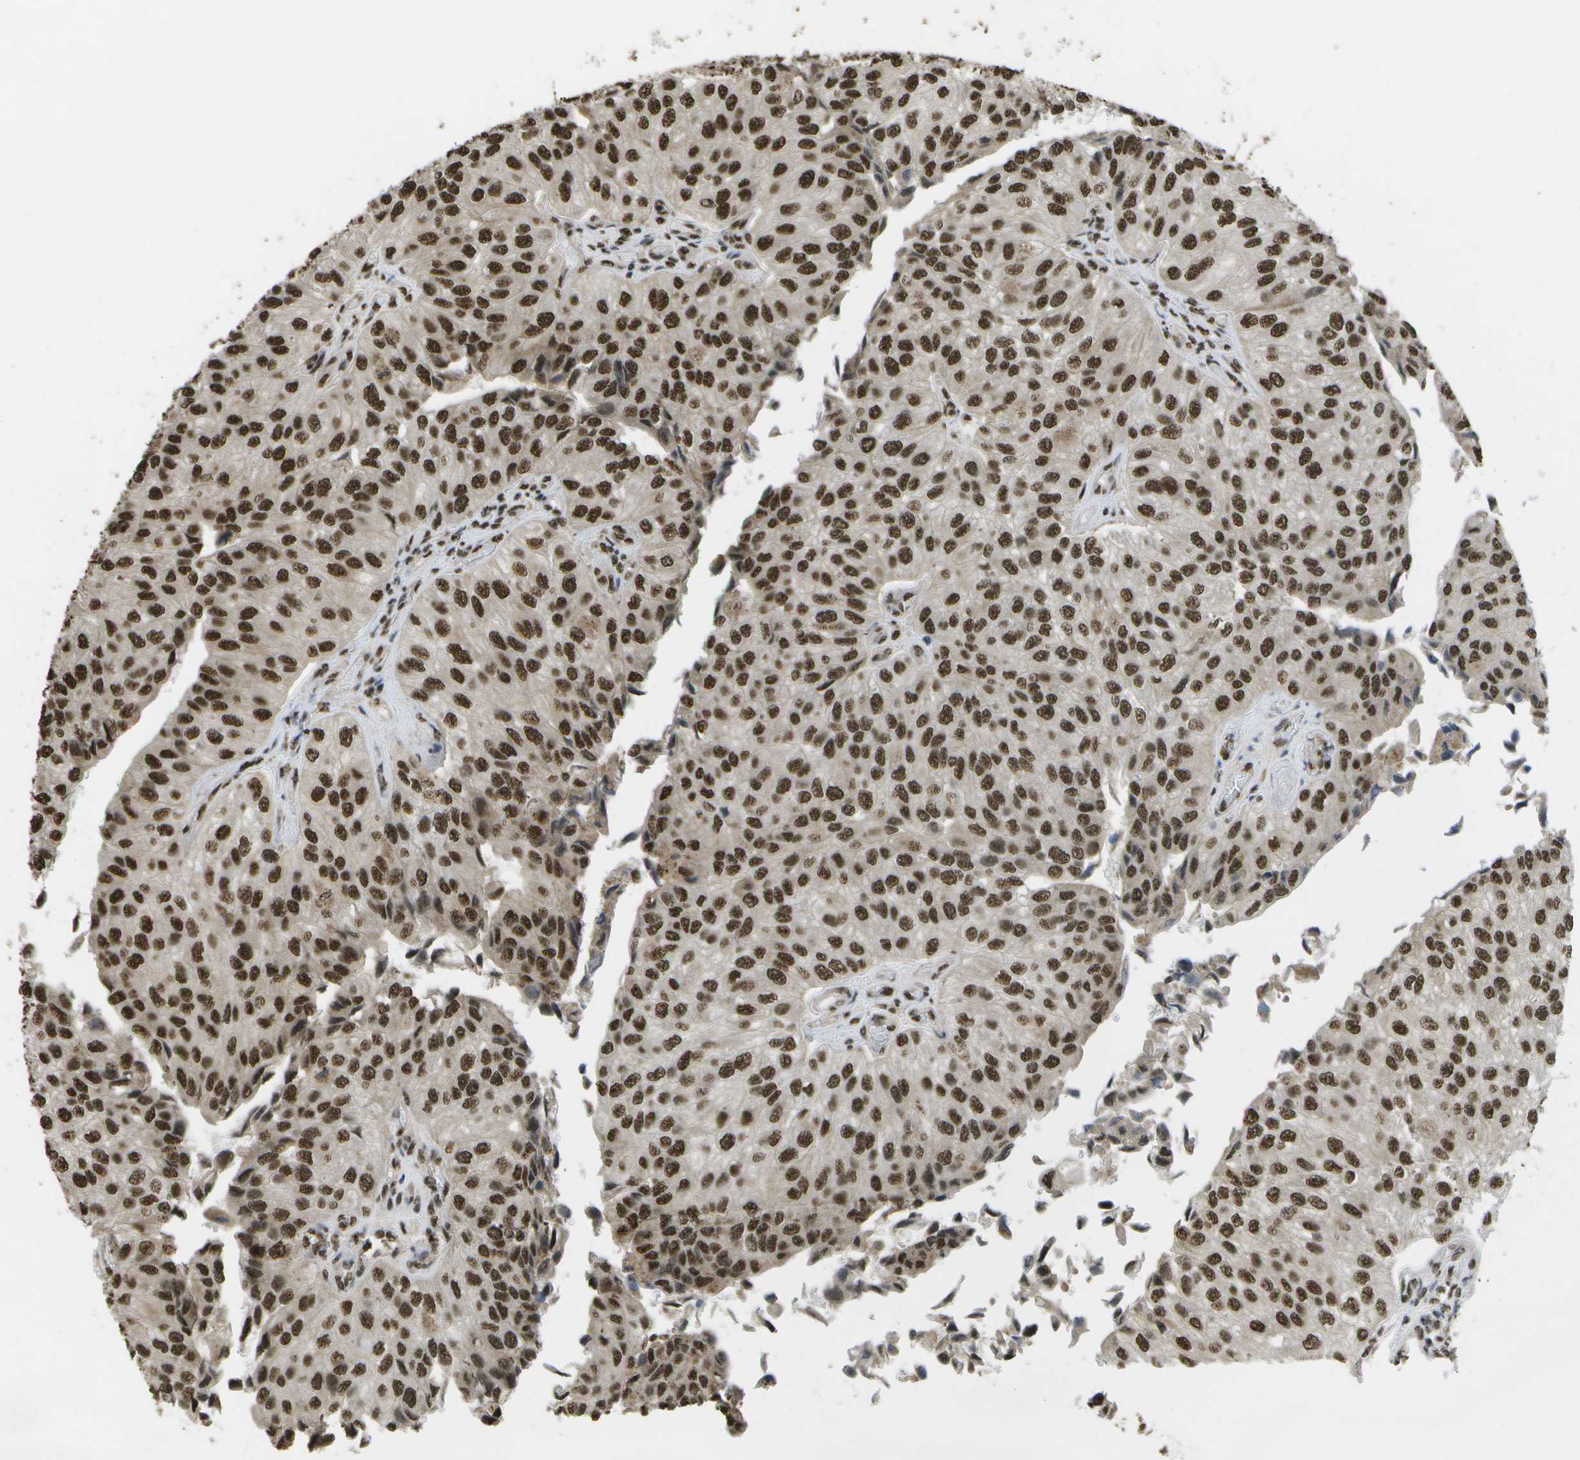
{"staining": {"intensity": "strong", "quantity": ">75%", "location": "nuclear"}, "tissue": "urothelial cancer", "cell_type": "Tumor cells", "image_type": "cancer", "snomed": [{"axis": "morphology", "description": "Urothelial carcinoma, High grade"}, {"axis": "topography", "description": "Kidney"}, {"axis": "topography", "description": "Urinary bladder"}], "caption": "A micrograph of human high-grade urothelial carcinoma stained for a protein displays strong nuclear brown staining in tumor cells.", "gene": "SPEN", "patient": {"sex": "male", "age": 77}}